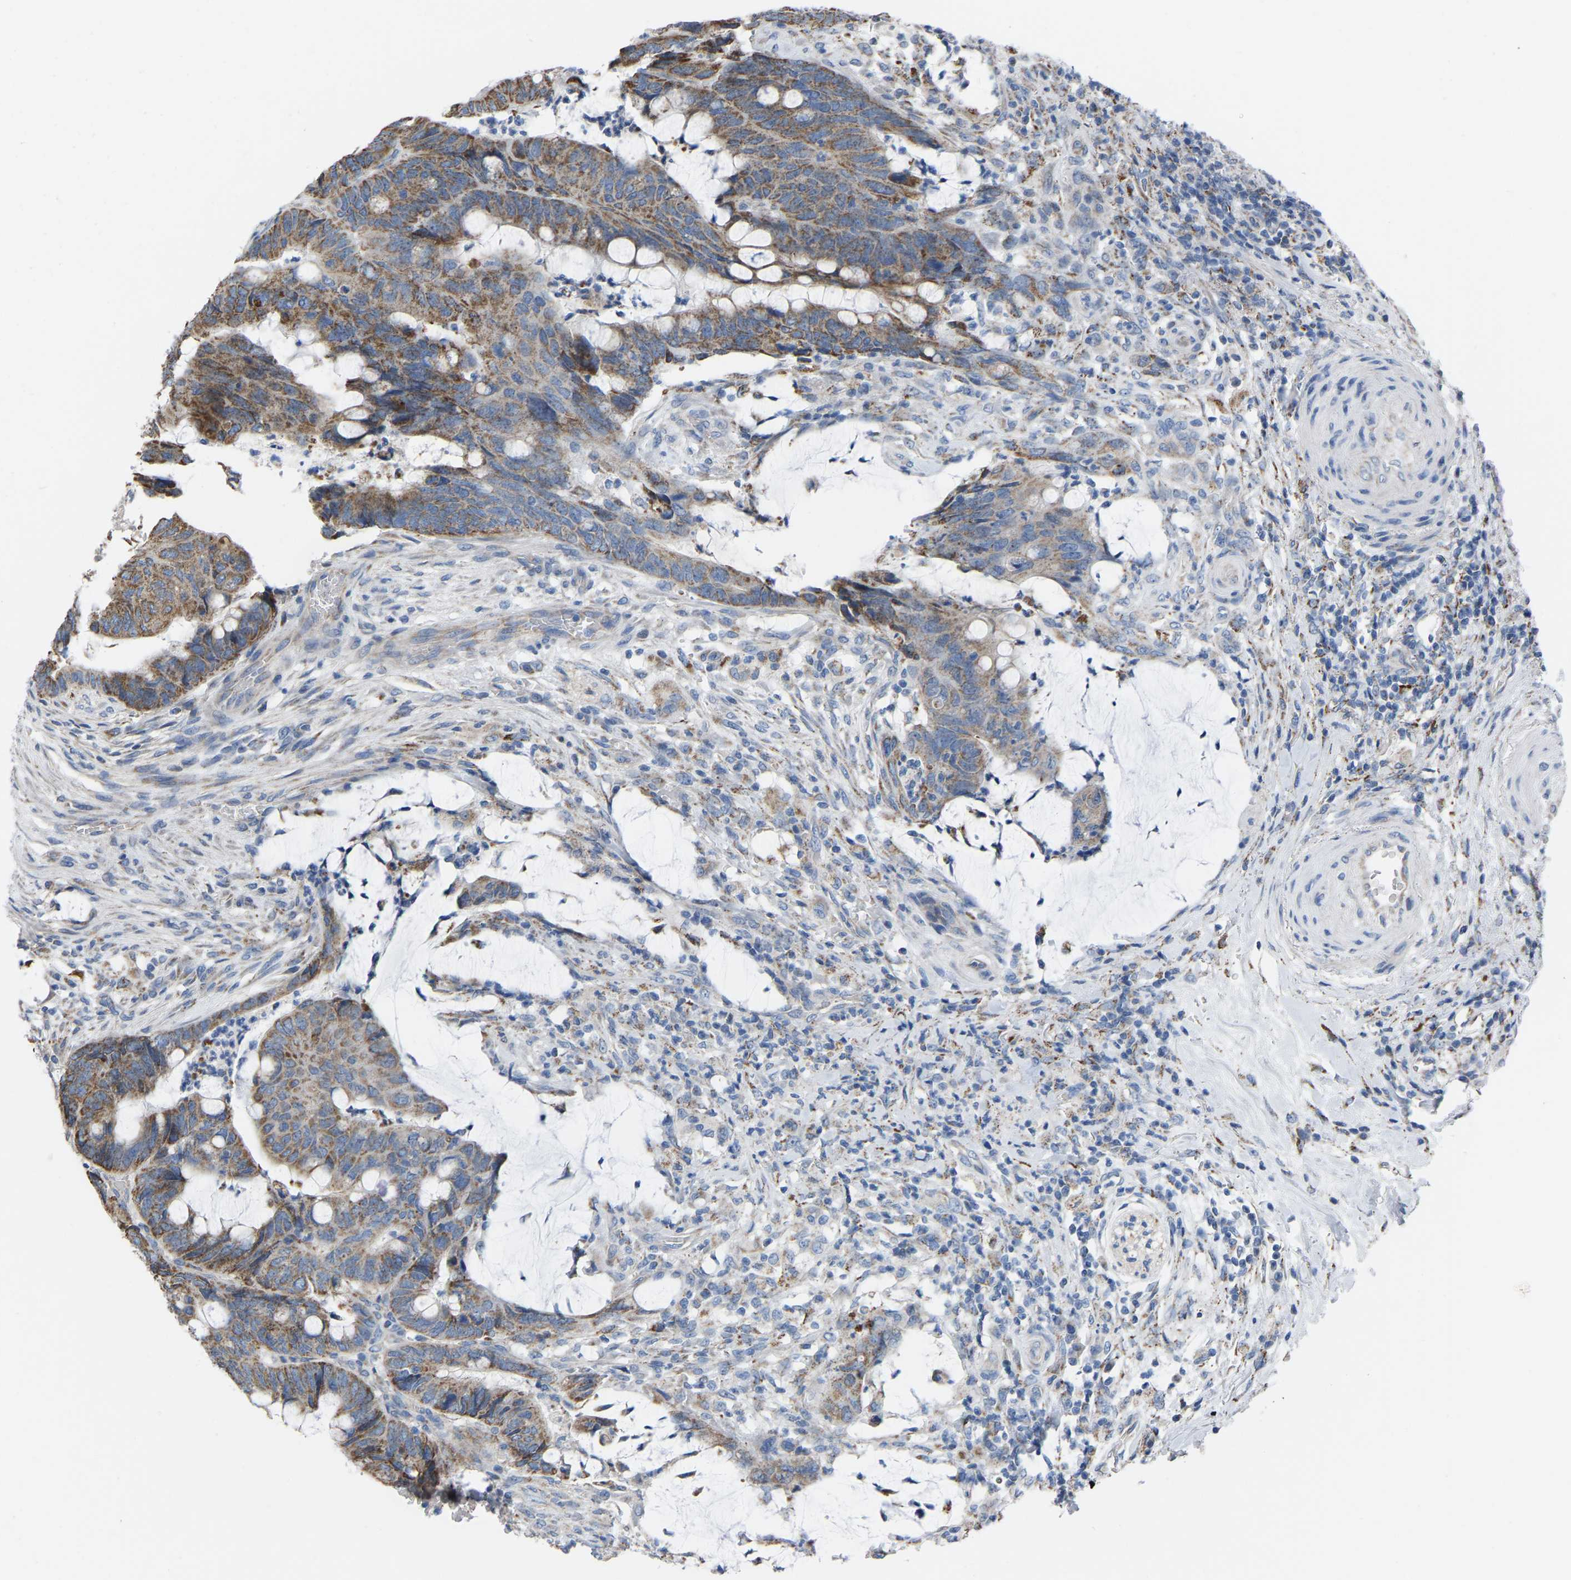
{"staining": {"intensity": "moderate", "quantity": ">75%", "location": "cytoplasmic/membranous"}, "tissue": "colorectal cancer", "cell_type": "Tumor cells", "image_type": "cancer", "snomed": [{"axis": "morphology", "description": "Normal tissue, NOS"}, {"axis": "morphology", "description": "Adenocarcinoma, NOS"}, {"axis": "topography", "description": "Rectum"}, {"axis": "topography", "description": "Peripheral nerve tissue"}], "caption": "IHC staining of colorectal cancer (adenocarcinoma), which displays medium levels of moderate cytoplasmic/membranous expression in approximately >75% of tumor cells indicating moderate cytoplasmic/membranous protein expression. The staining was performed using DAB (3,3'-diaminobenzidine) (brown) for protein detection and nuclei were counterstained in hematoxylin (blue).", "gene": "BCL10", "patient": {"sex": "male", "age": 92}}